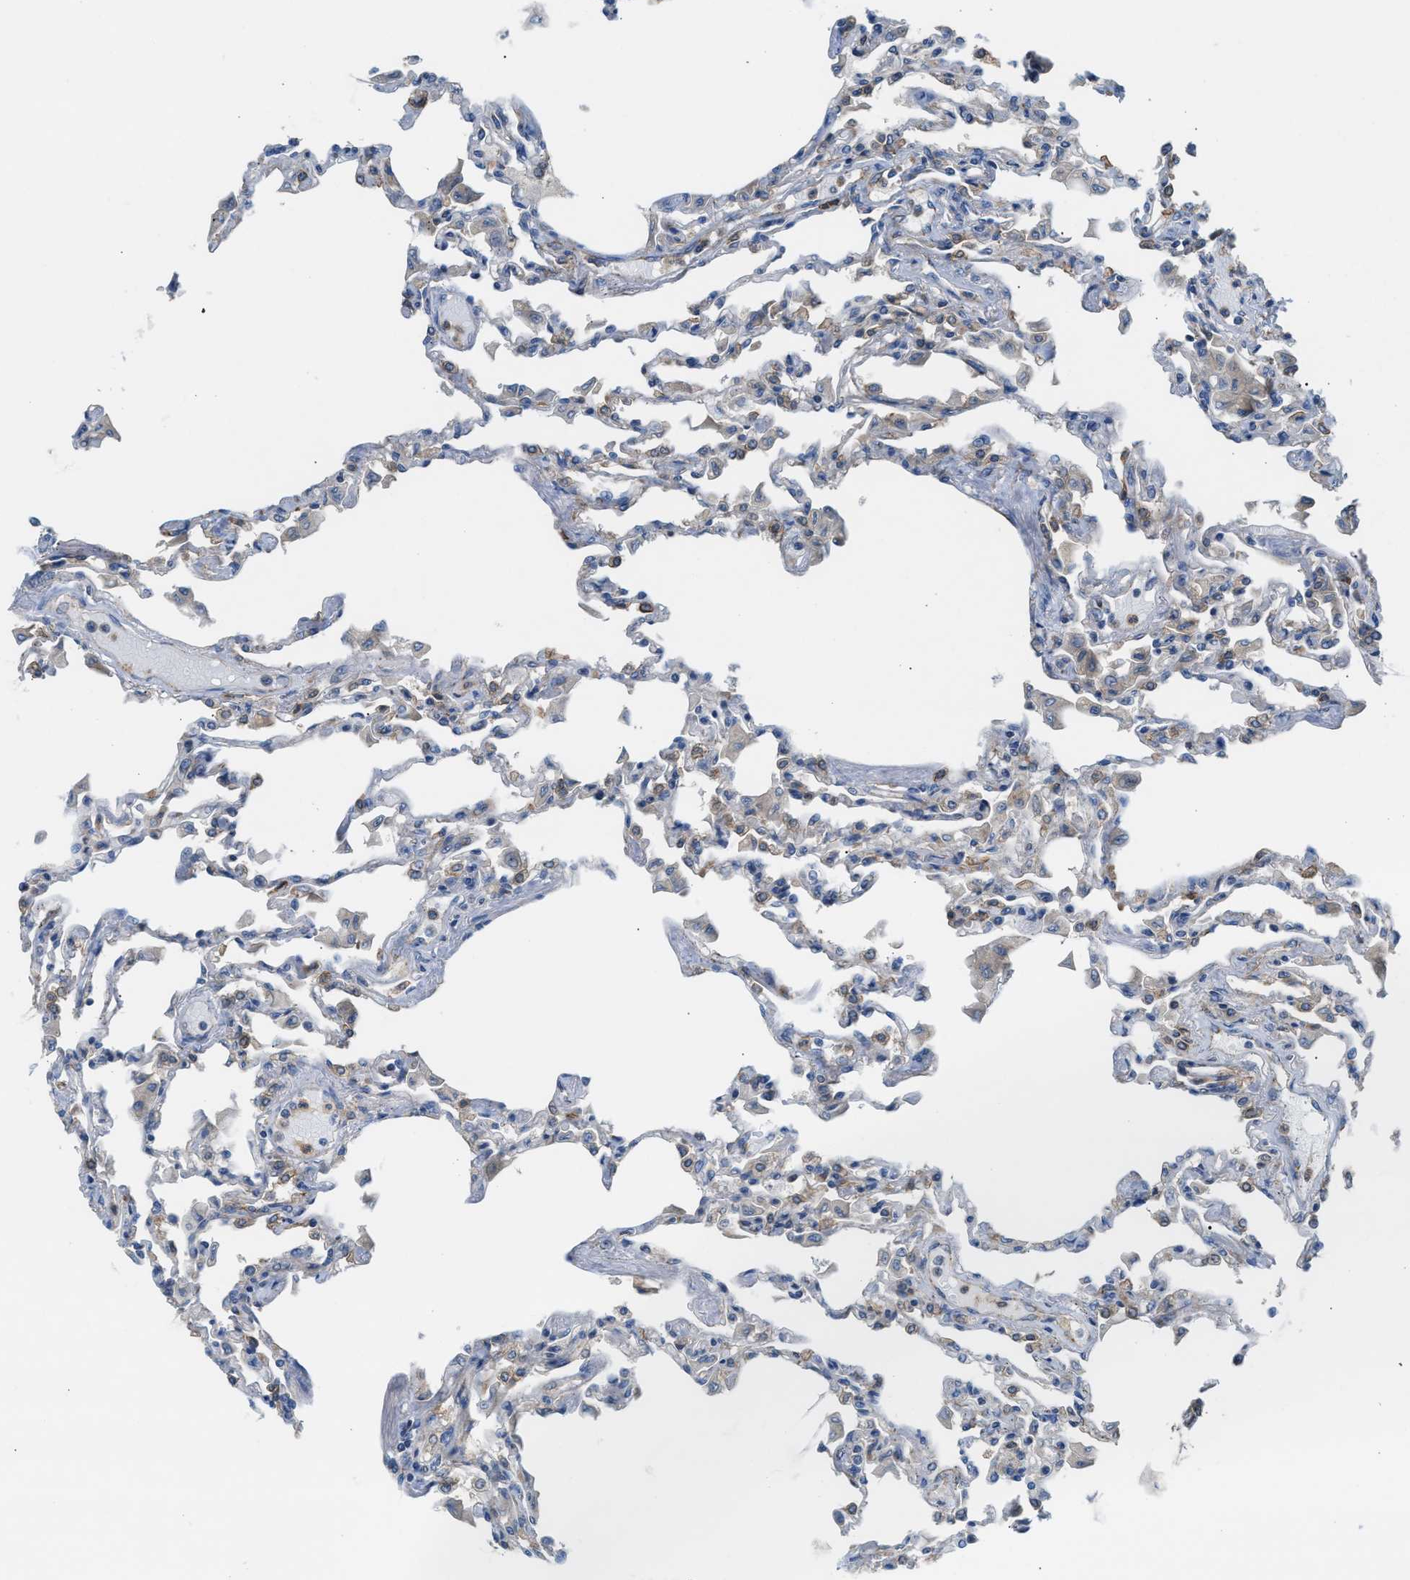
{"staining": {"intensity": "strong", "quantity": "<25%", "location": "cytoplasmic/membranous"}, "tissue": "lung", "cell_type": "Alveolar cells", "image_type": "normal", "snomed": [{"axis": "morphology", "description": "Normal tissue, NOS"}, {"axis": "topography", "description": "Bronchus"}, {"axis": "topography", "description": "Lung"}], "caption": "Protein analysis of normal lung demonstrates strong cytoplasmic/membranous expression in about <25% of alveolar cells.", "gene": "TBC1D15", "patient": {"sex": "female", "age": 49}}